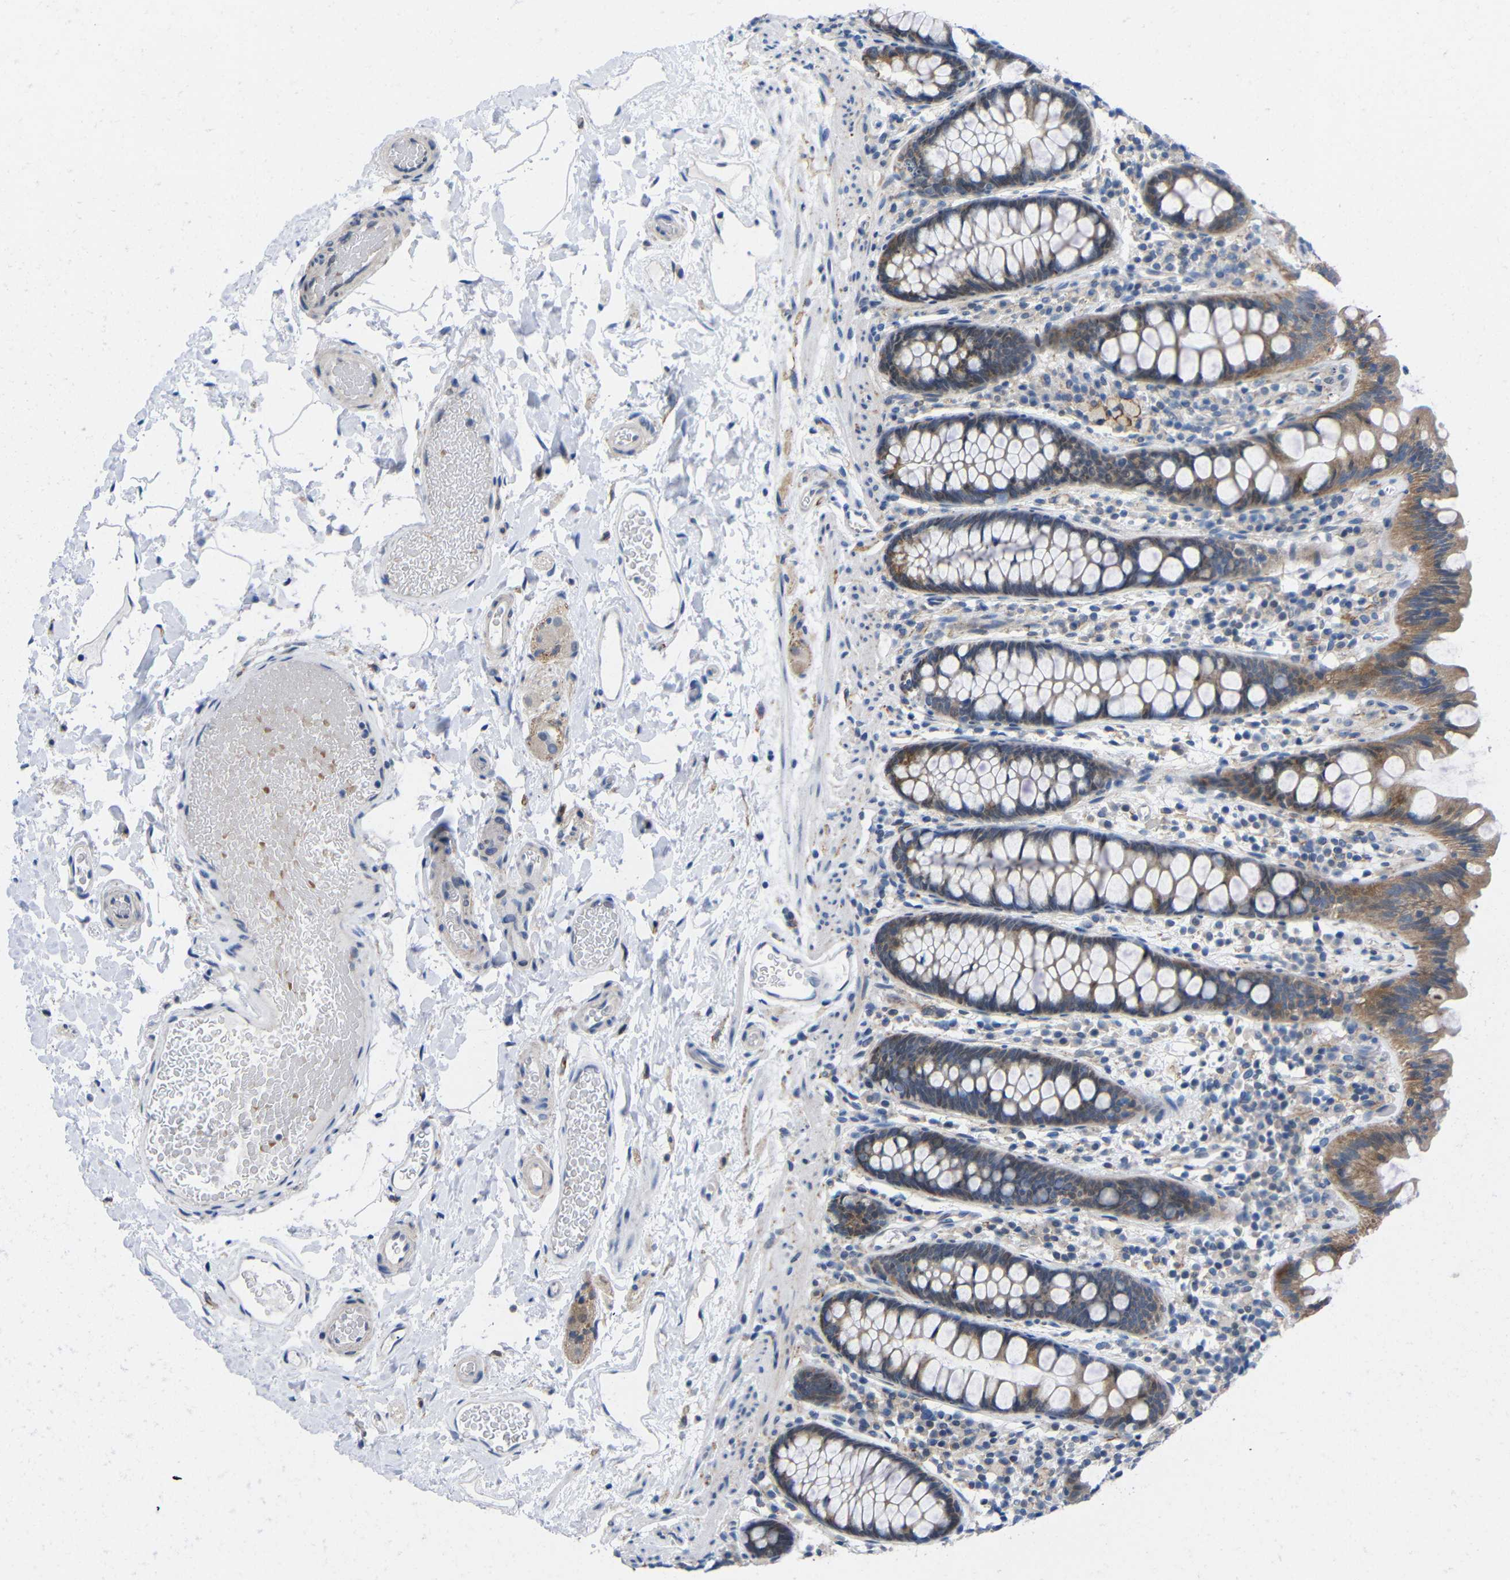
{"staining": {"intensity": "negative", "quantity": "none", "location": "none"}, "tissue": "colon", "cell_type": "Endothelial cells", "image_type": "normal", "snomed": [{"axis": "morphology", "description": "Normal tissue, NOS"}, {"axis": "topography", "description": "Colon"}], "caption": "IHC histopathology image of benign human colon stained for a protein (brown), which shows no expression in endothelial cells.", "gene": "CMTM1", "patient": {"sex": "female", "age": 80}}